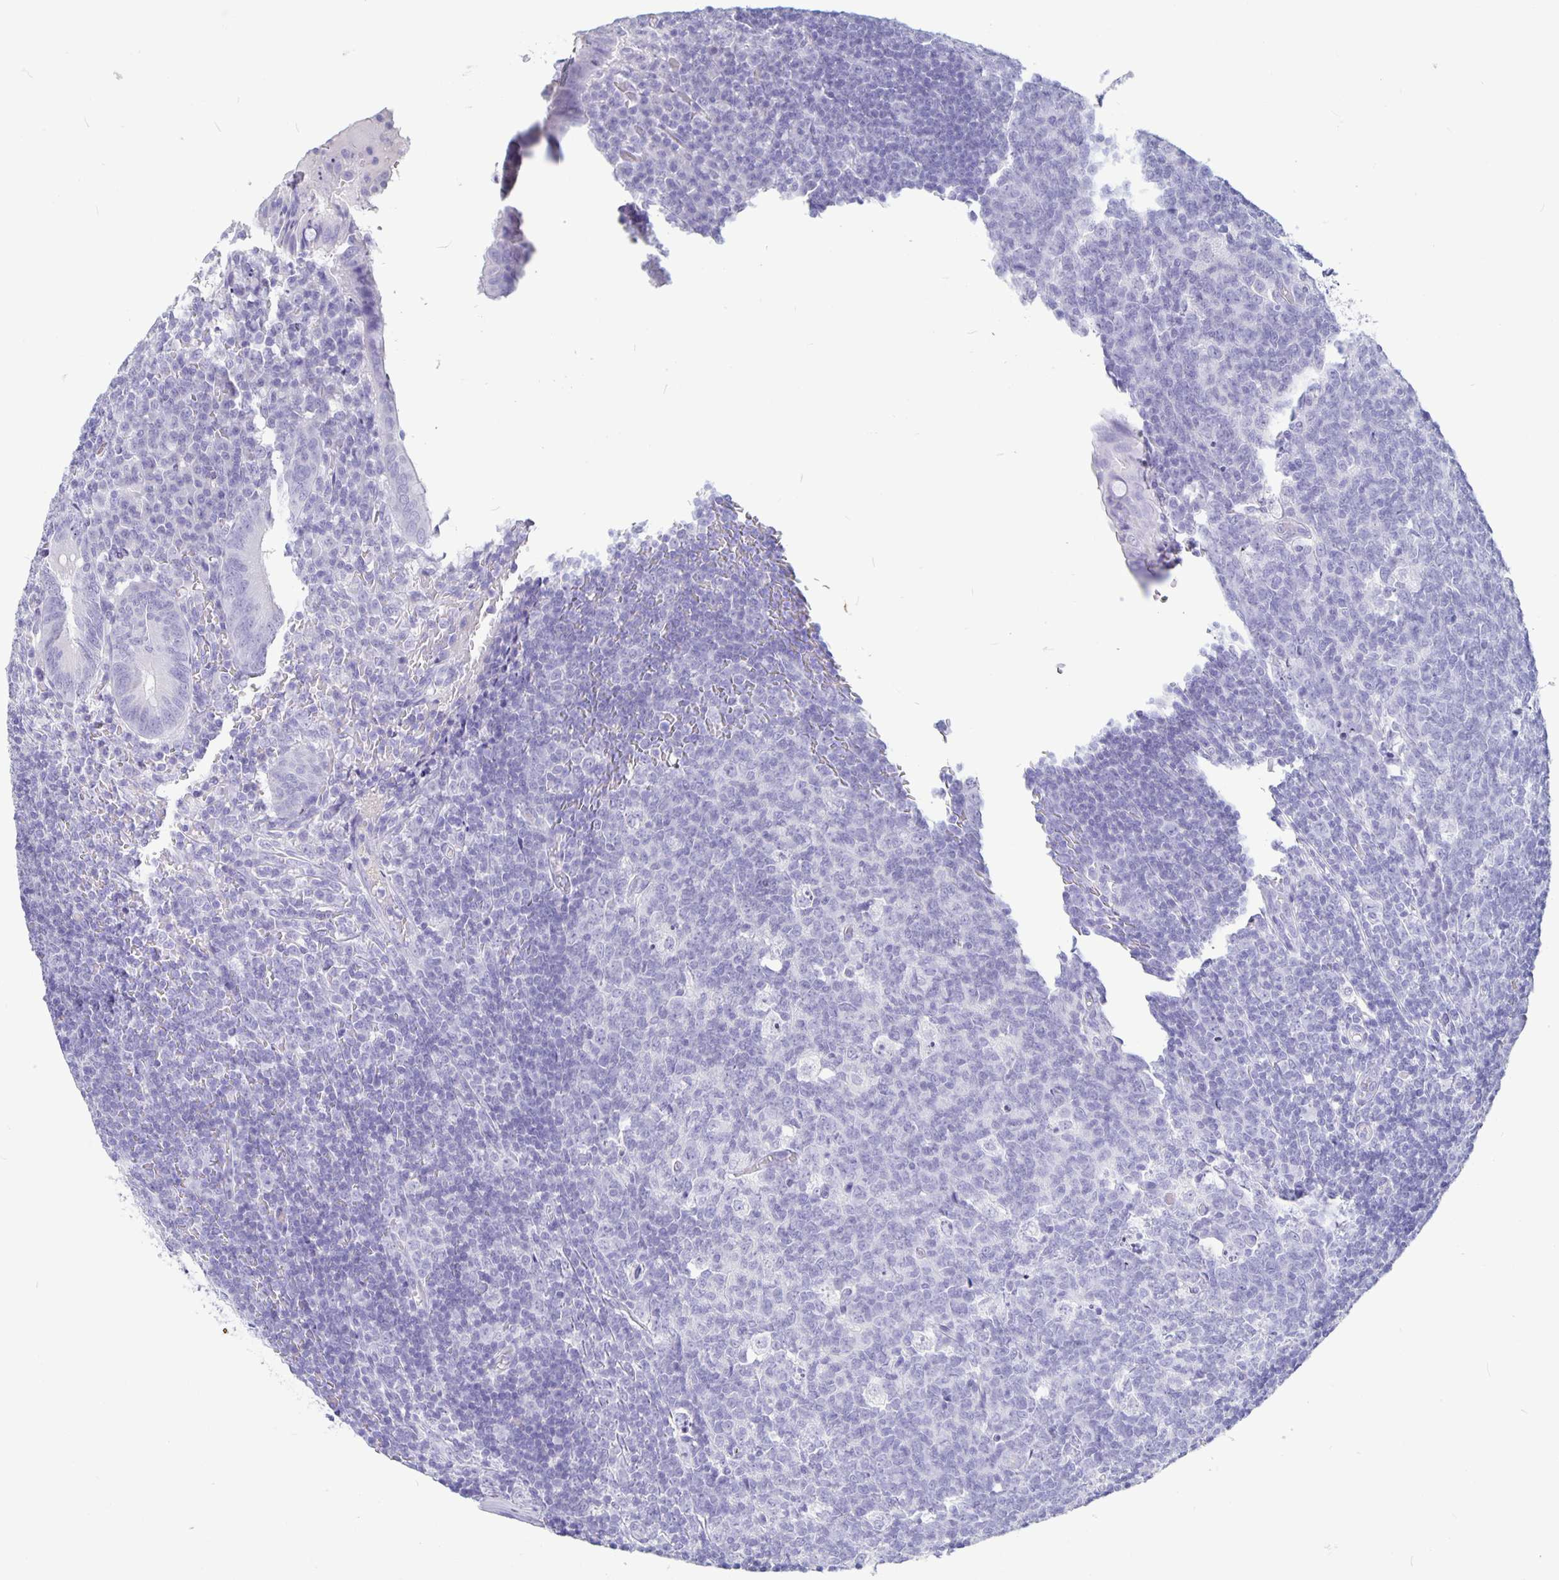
{"staining": {"intensity": "negative", "quantity": "none", "location": "none"}, "tissue": "appendix", "cell_type": "Glandular cells", "image_type": "normal", "snomed": [{"axis": "morphology", "description": "Normal tissue, NOS"}, {"axis": "topography", "description": "Appendix"}], "caption": "This is an immunohistochemistry (IHC) image of normal appendix. There is no expression in glandular cells.", "gene": "BPIFA3", "patient": {"sex": "male", "age": 18}}